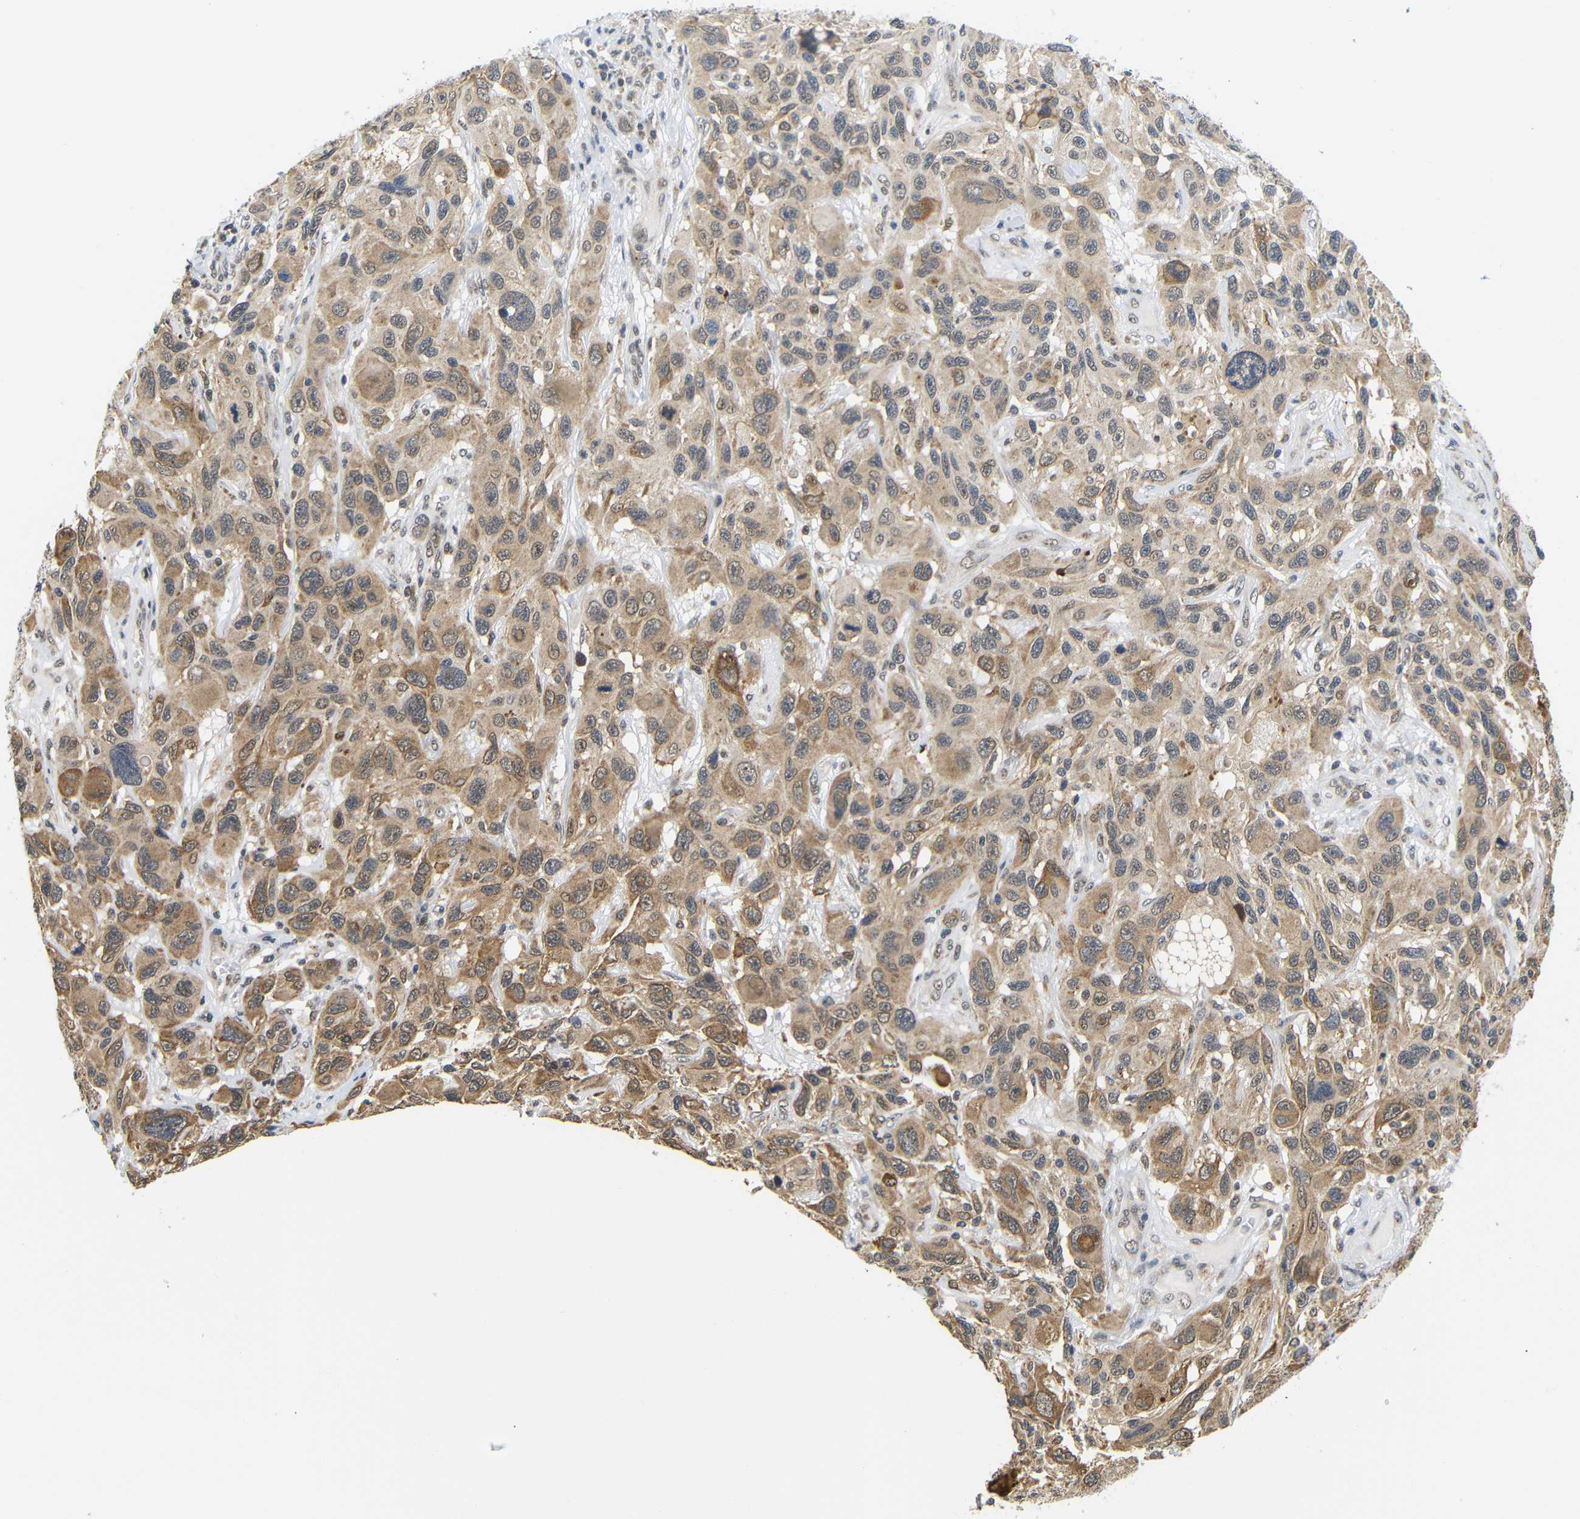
{"staining": {"intensity": "moderate", "quantity": ">75%", "location": "cytoplasmic/membranous,nuclear"}, "tissue": "melanoma", "cell_type": "Tumor cells", "image_type": "cancer", "snomed": [{"axis": "morphology", "description": "Malignant melanoma, NOS"}, {"axis": "topography", "description": "Skin"}], "caption": "A brown stain shows moderate cytoplasmic/membranous and nuclear expression of a protein in malignant melanoma tumor cells.", "gene": "GJA5", "patient": {"sex": "male", "age": 53}}